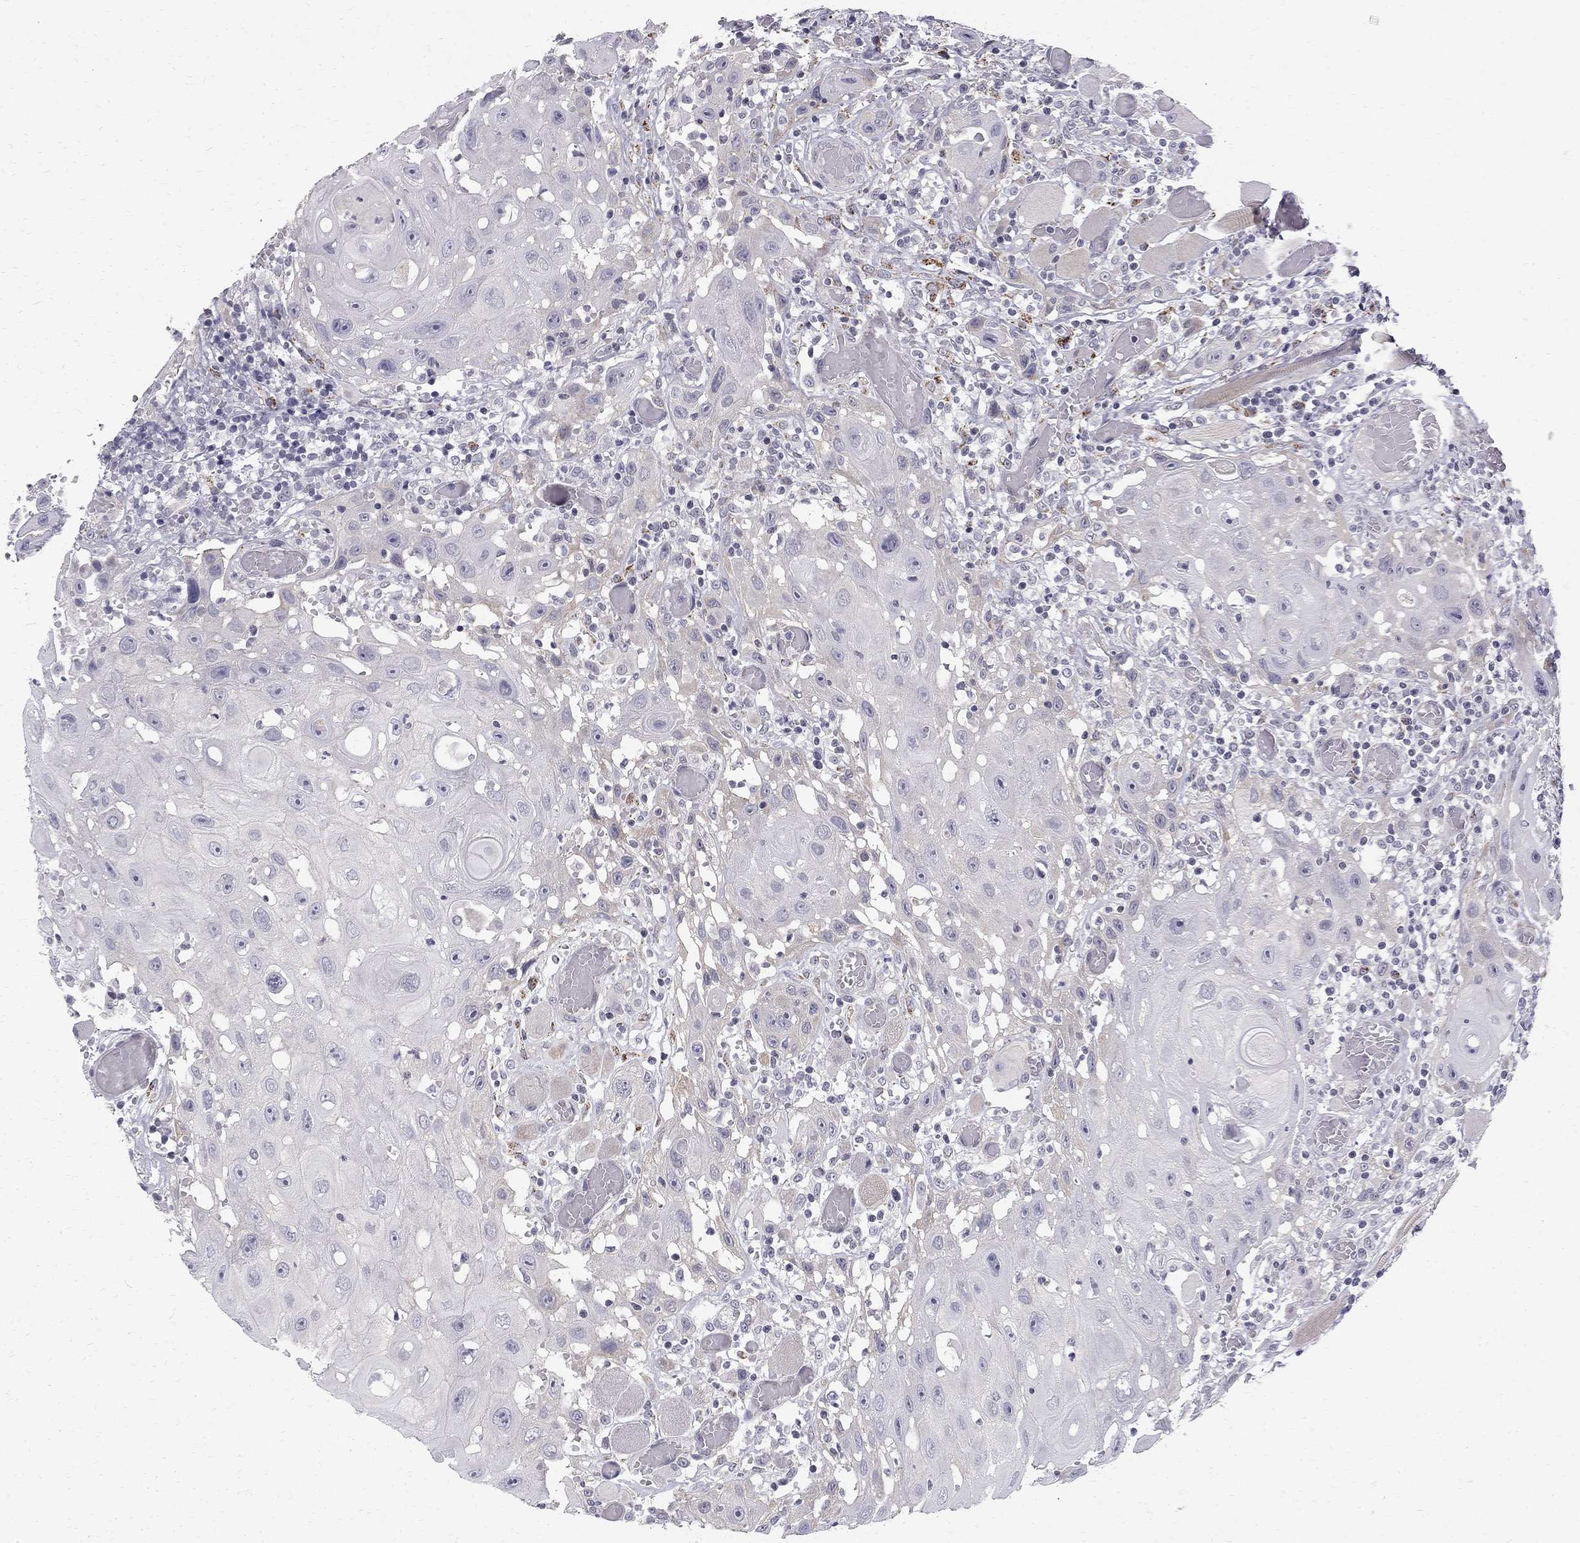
{"staining": {"intensity": "negative", "quantity": "none", "location": "none"}, "tissue": "head and neck cancer", "cell_type": "Tumor cells", "image_type": "cancer", "snomed": [{"axis": "morphology", "description": "Normal tissue, NOS"}, {"axis": "morphology", "description": "Squamous cell carcinoma, NOS"}, {"axis": "topography", "description": "Oral tissue"}, {"axis": "topography", "description": "Head-Neck"}], "caption": "This image is of head and neck cancer (squamous cell carcinoma) stained with immunohistochemistry (IHC) to label a protein in brown with the nuclei are counter-stained blue. There is no positivity in tumor cells.", "gene": "CLIC6", "patient": {"sex": "male", "age": 71}}